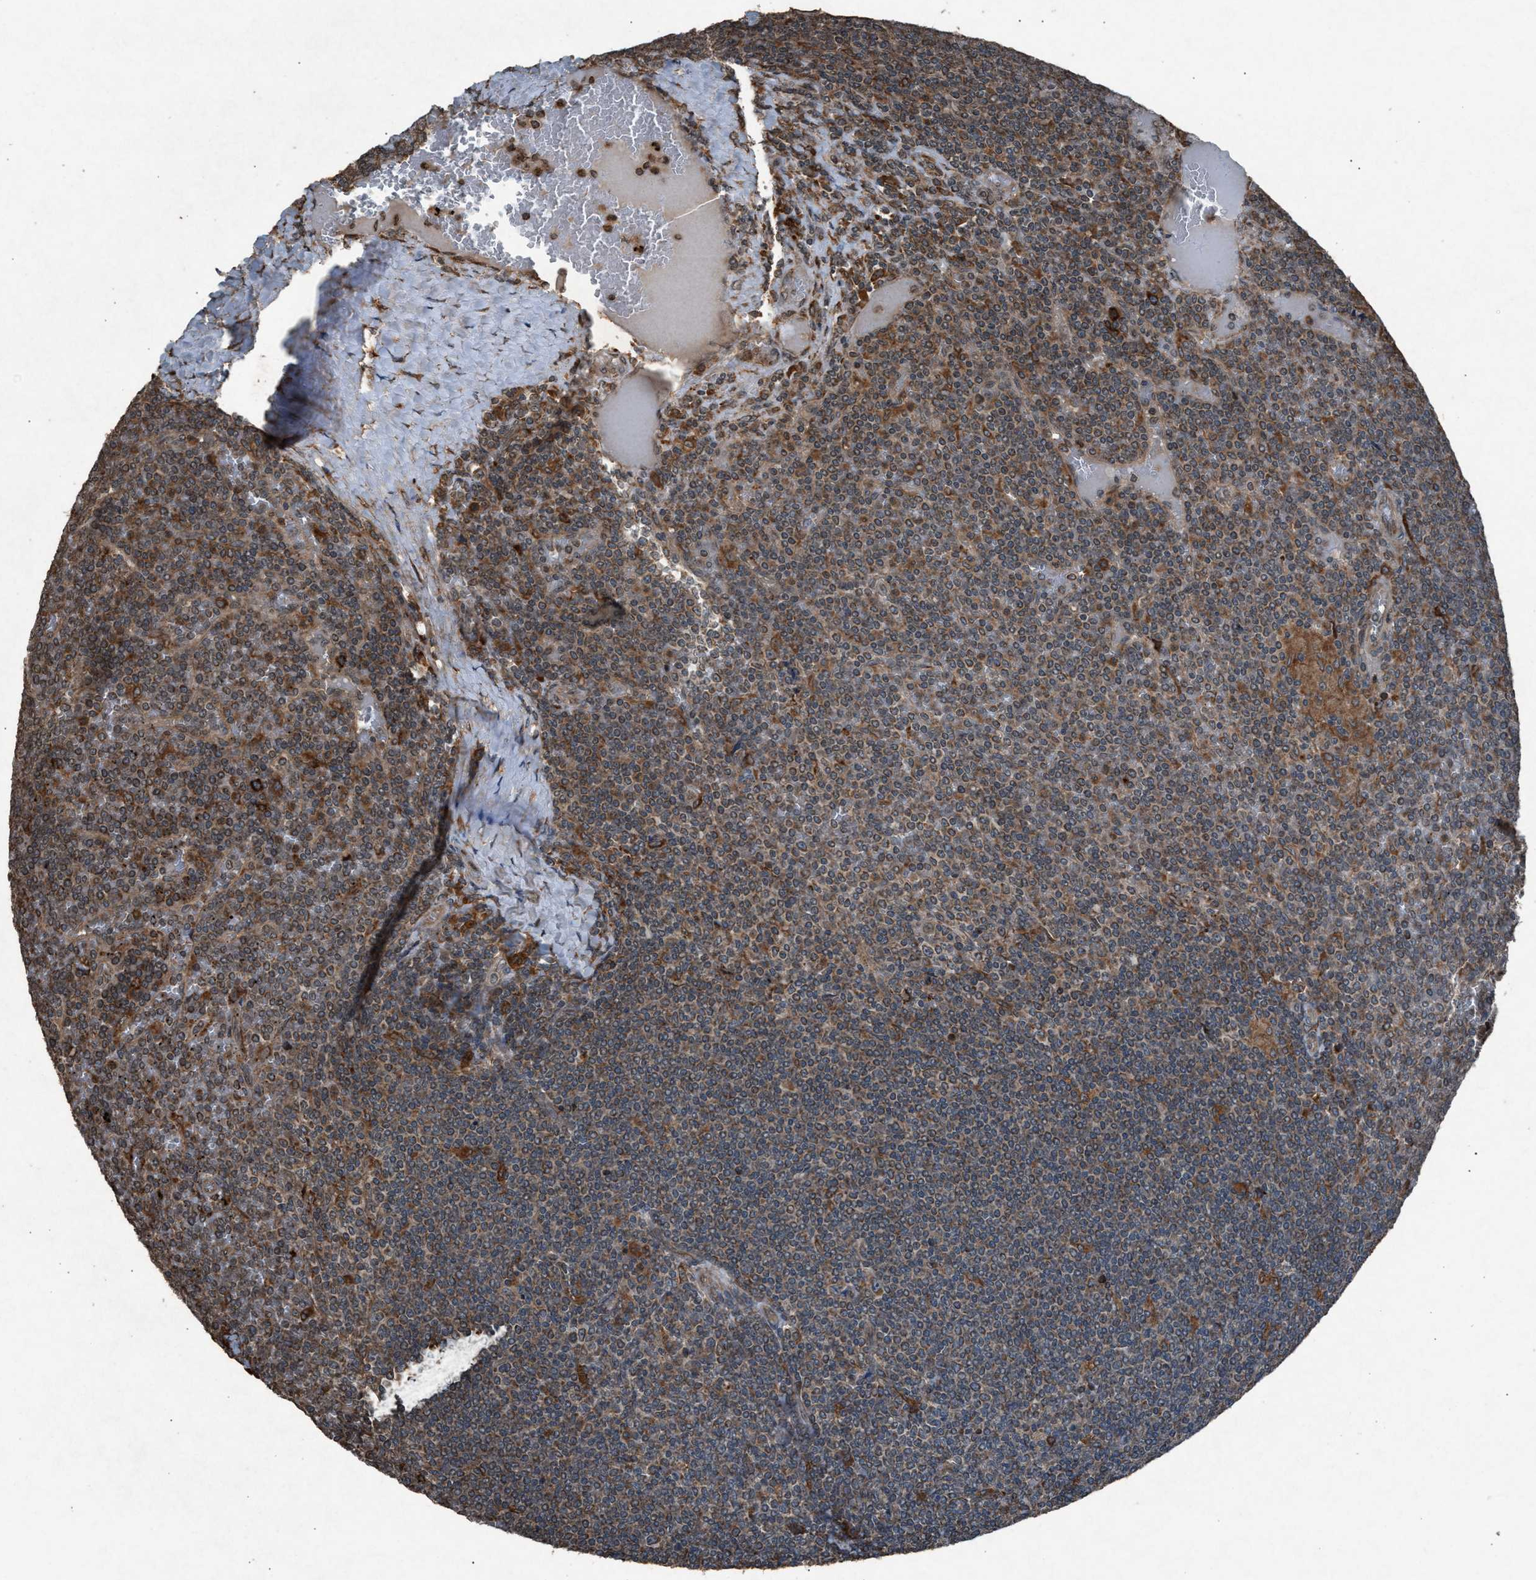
{"staining": {"intensity": "weak", "quantity": ">75%", "location": "cytoplasmic/membranous"}, "tissue": "lymphoma", "cell_type": "Tumor cells", "image_type": "cancer", "snomed": [{"axis": "morphology", "description": "Malignant lymphoma, non-Hodgkin's type, Low grade"}, {"axis": "topography", "description": "Spleen"}], "caption": "Low-grade malignant lymphoma, non-Hodgkin's type stained with DAB (3,3'-diaminobenzidine) IHC demonstrates low levels of weak cytoplasmic/membranous staining in about >75% of tumor cells.", "gene": "CALR", "patient": {"sex": "female", "age": 19}}